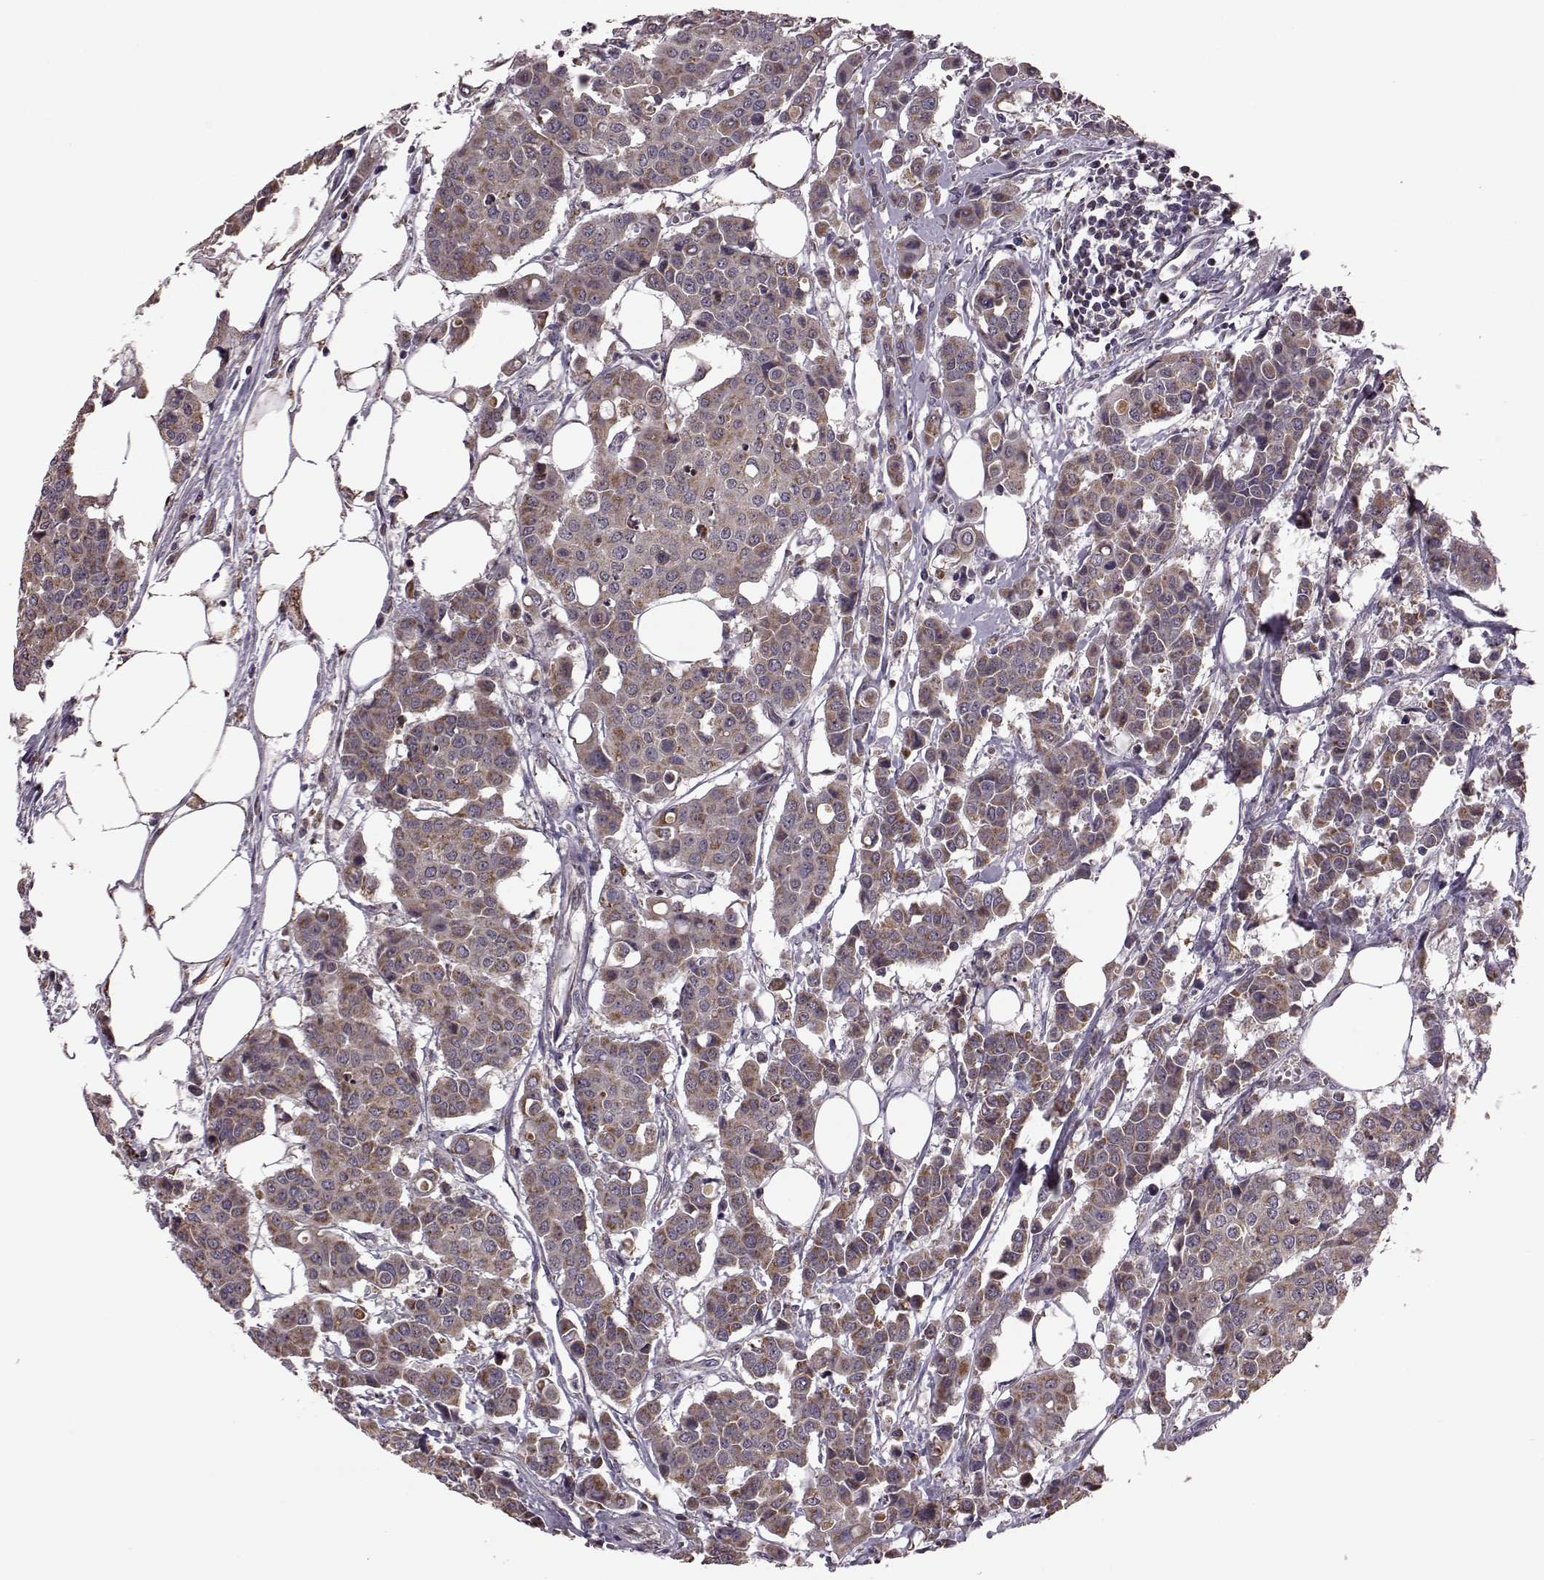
{"staining": {"intensity": "moderate", "quantity": ">75%", "location": "cytoplasmic/membranous"}, "tissue": "carcinoid", "cell_type": "Tumor cells", "image_type": "cancer", "snomed": [{"axis": "morphology", "description": "Carcinoid, malignant, NOS"}, {"axis": "topography", "description": "Colon"}], "caption": "Protein staining demonstrates moderate cytoplasmic/membranous positivity in about >75% of tumor cells in carcinoid.", "gene": "PUDP", "patient": {"sex": "male", "age": 81}}